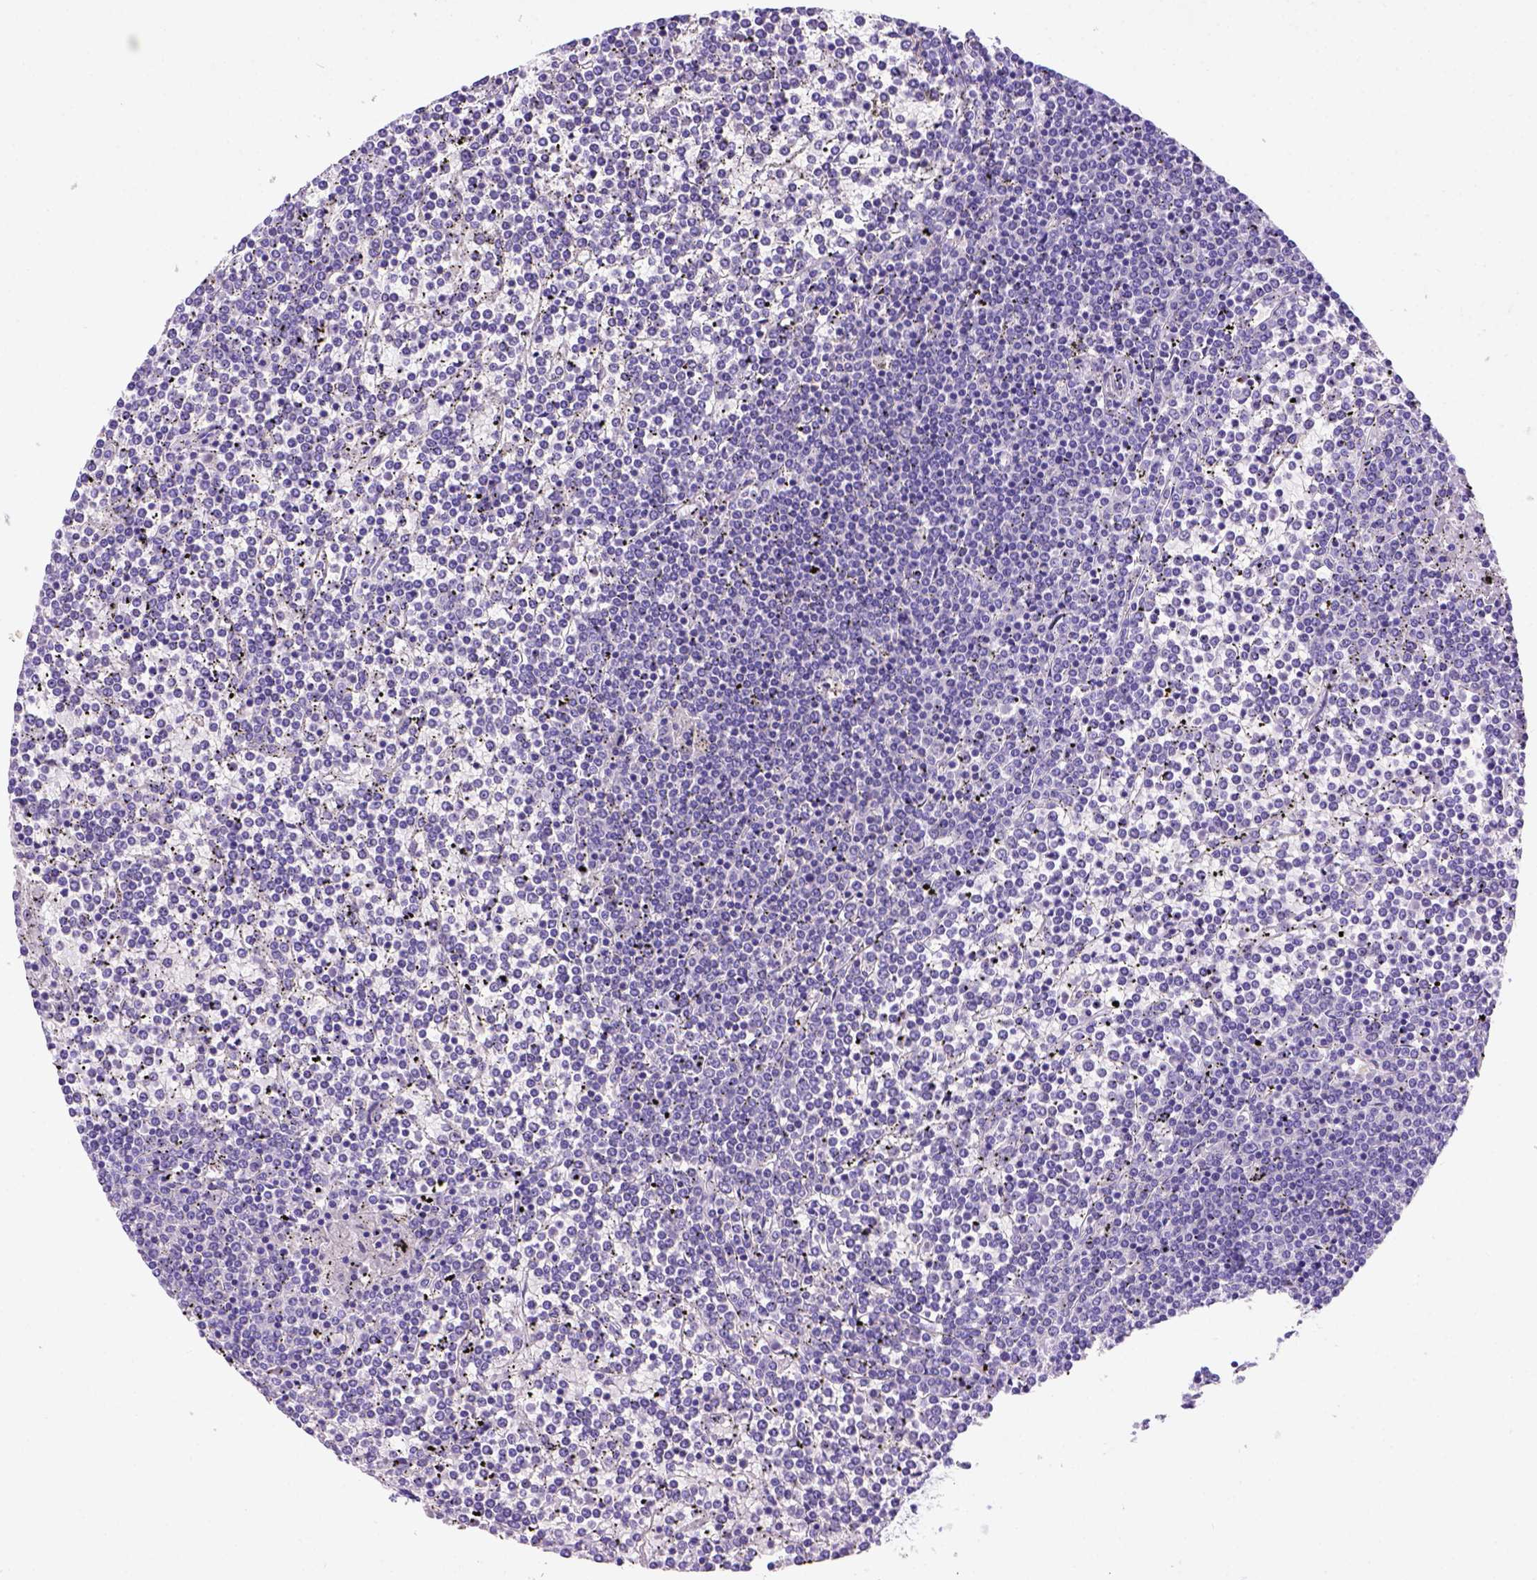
{"staining": {"intensity": "negative", "quantity": "none", "location": "none"}, "tissue": "lymphoma", "cell_type": "Tumor cells", "image_type": "cancer", "snomed": [{"axis": "morphology", "description": "Malignant lymphoma, non-Hodgkin's type, Low grade"}, {"axis": "topography", "description": "Spleen"}], "caption": "High power microscopy image of an immunohistochemistry (IHC) image of lymphoma, revealing no significant expression in tumor cells.", "gene": "FAM81B", "patient": {"sex": "female", "age": 19}}